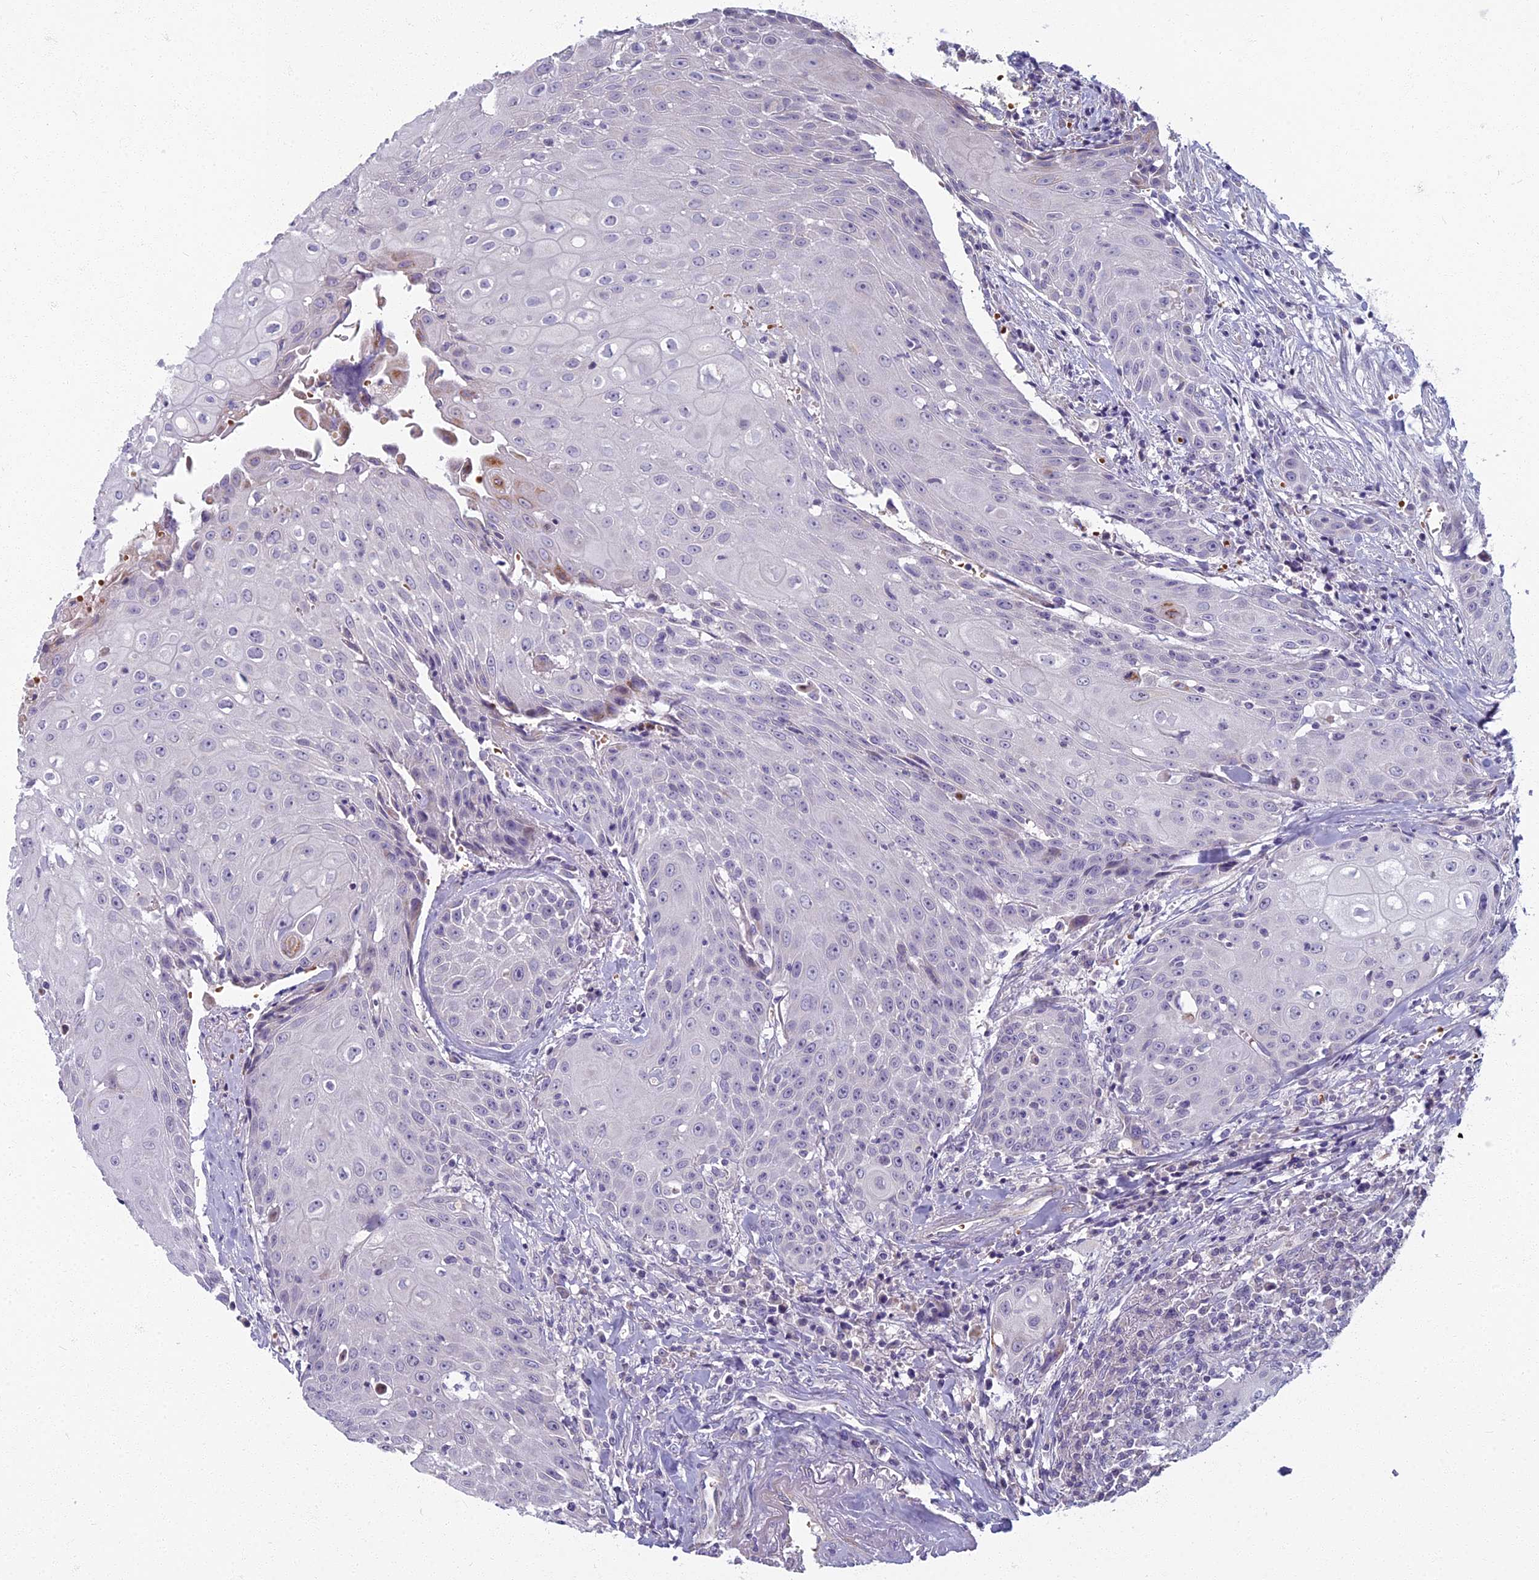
{"staining": {"intensity": "negative", "quantity": "none", "location": "none"}, "tissue": "head and neck cancer", "cell_type": "Tumor cells", "image_type": "cancer", "snomed": [{"axis": "morphology", "description": "Squamous cell carcinoma, NOS"}, {"axis": "topography", "description": "Oral tissue"}, {"axis": "topography", "description": "Head-Neck"}], "caption": "High power microscopy photomicrograph of an immunohistochemistry (IHC) micrograph of squamous cell carcinoma (head and neck), revealing no significant staining in tumor cells.", "gene": "ARL15", "patient": {"sex": "female", "age": 82}}